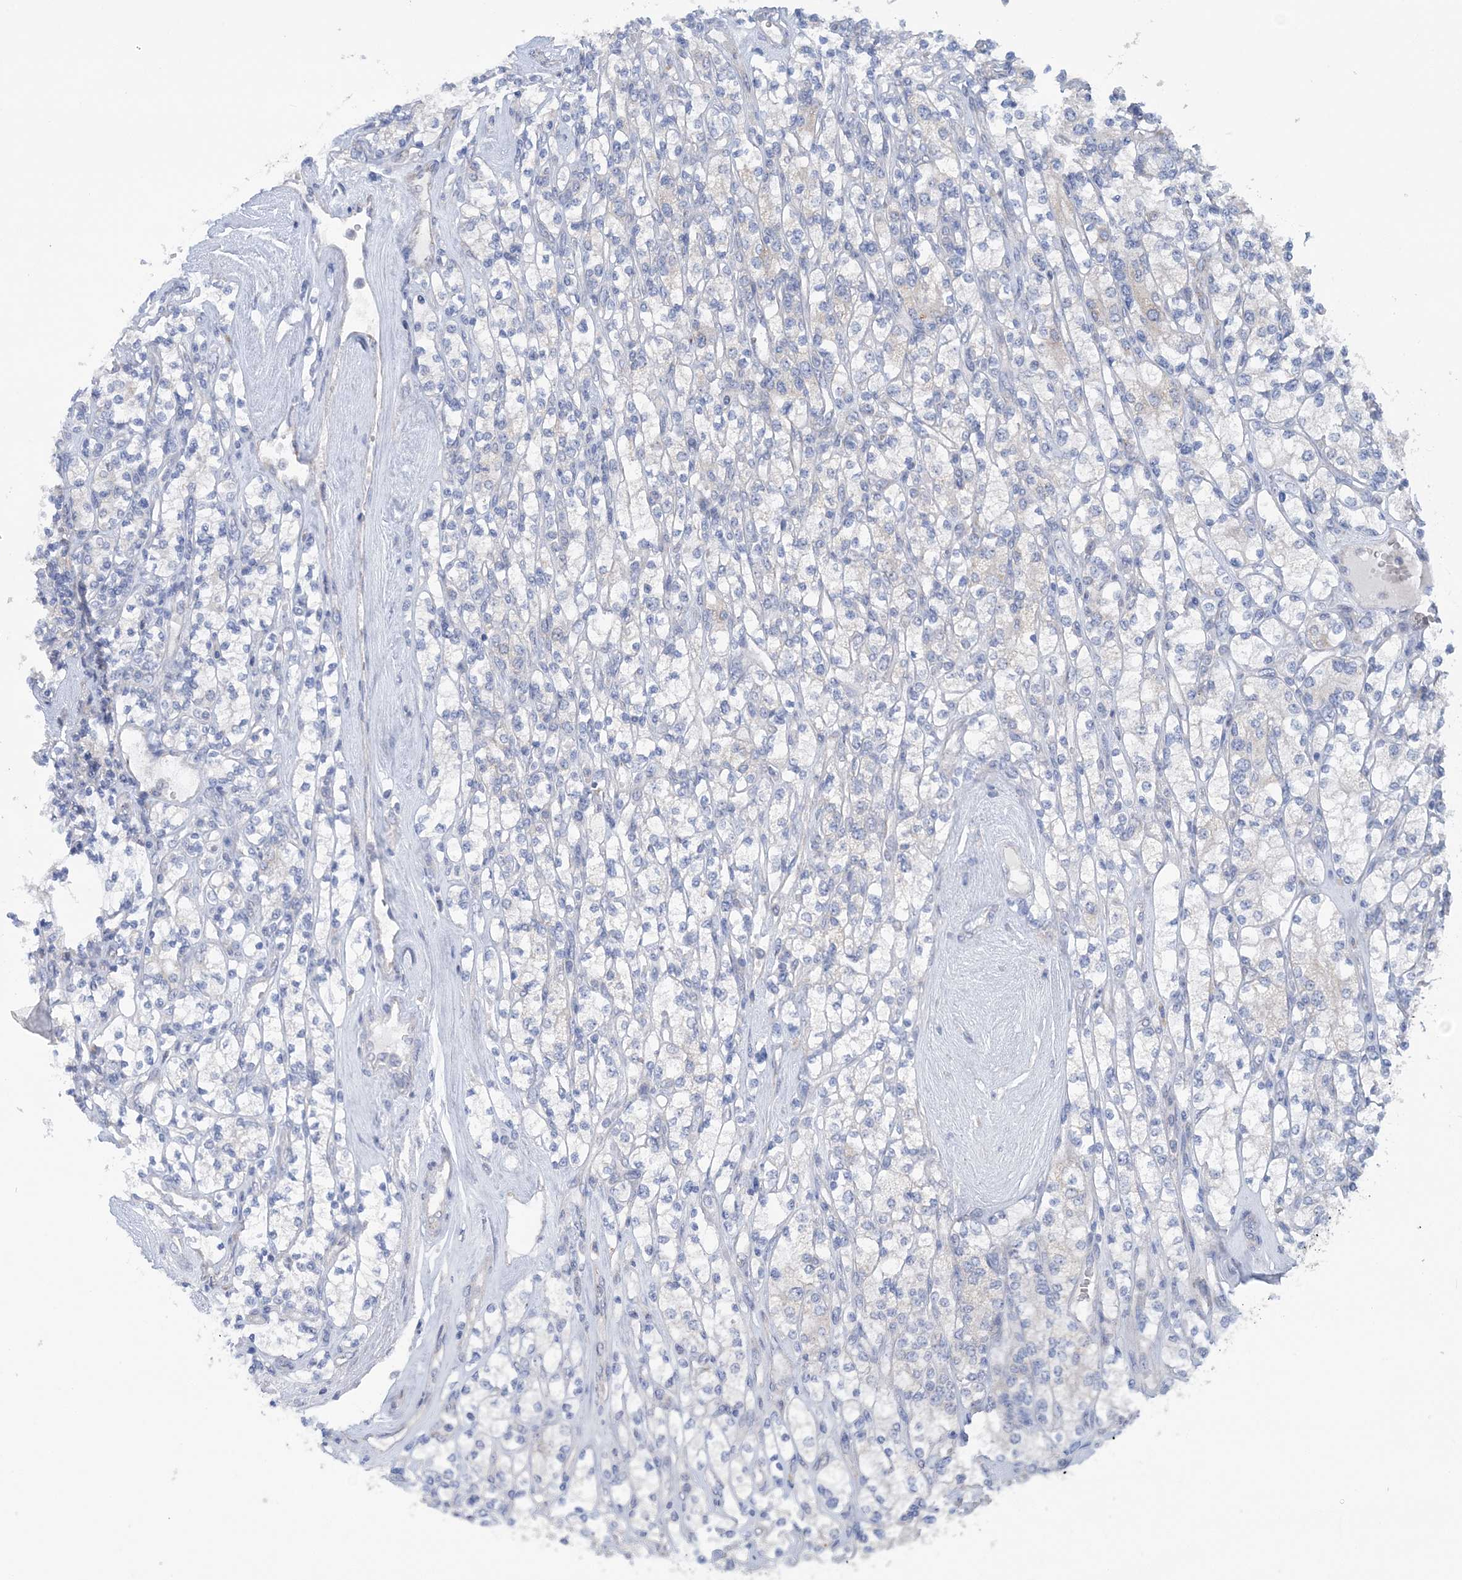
{"staining": {"intensity": "negative", "quantity": "none", "location": "none"}, "tissue": "renal cancer", "cell_type": "Tumor cells", "image_type": "cancer", "snomed": [{"axis": "morphology", "description": "Adenocarcinoma, NOS"}, {"axis": "topography", "description": "Kidney"}], "caption": "Tumor cells are negative for protein expression in human renal cancer.", "gene": "COPE", "patient": {"sex": "male", "age": 77}}